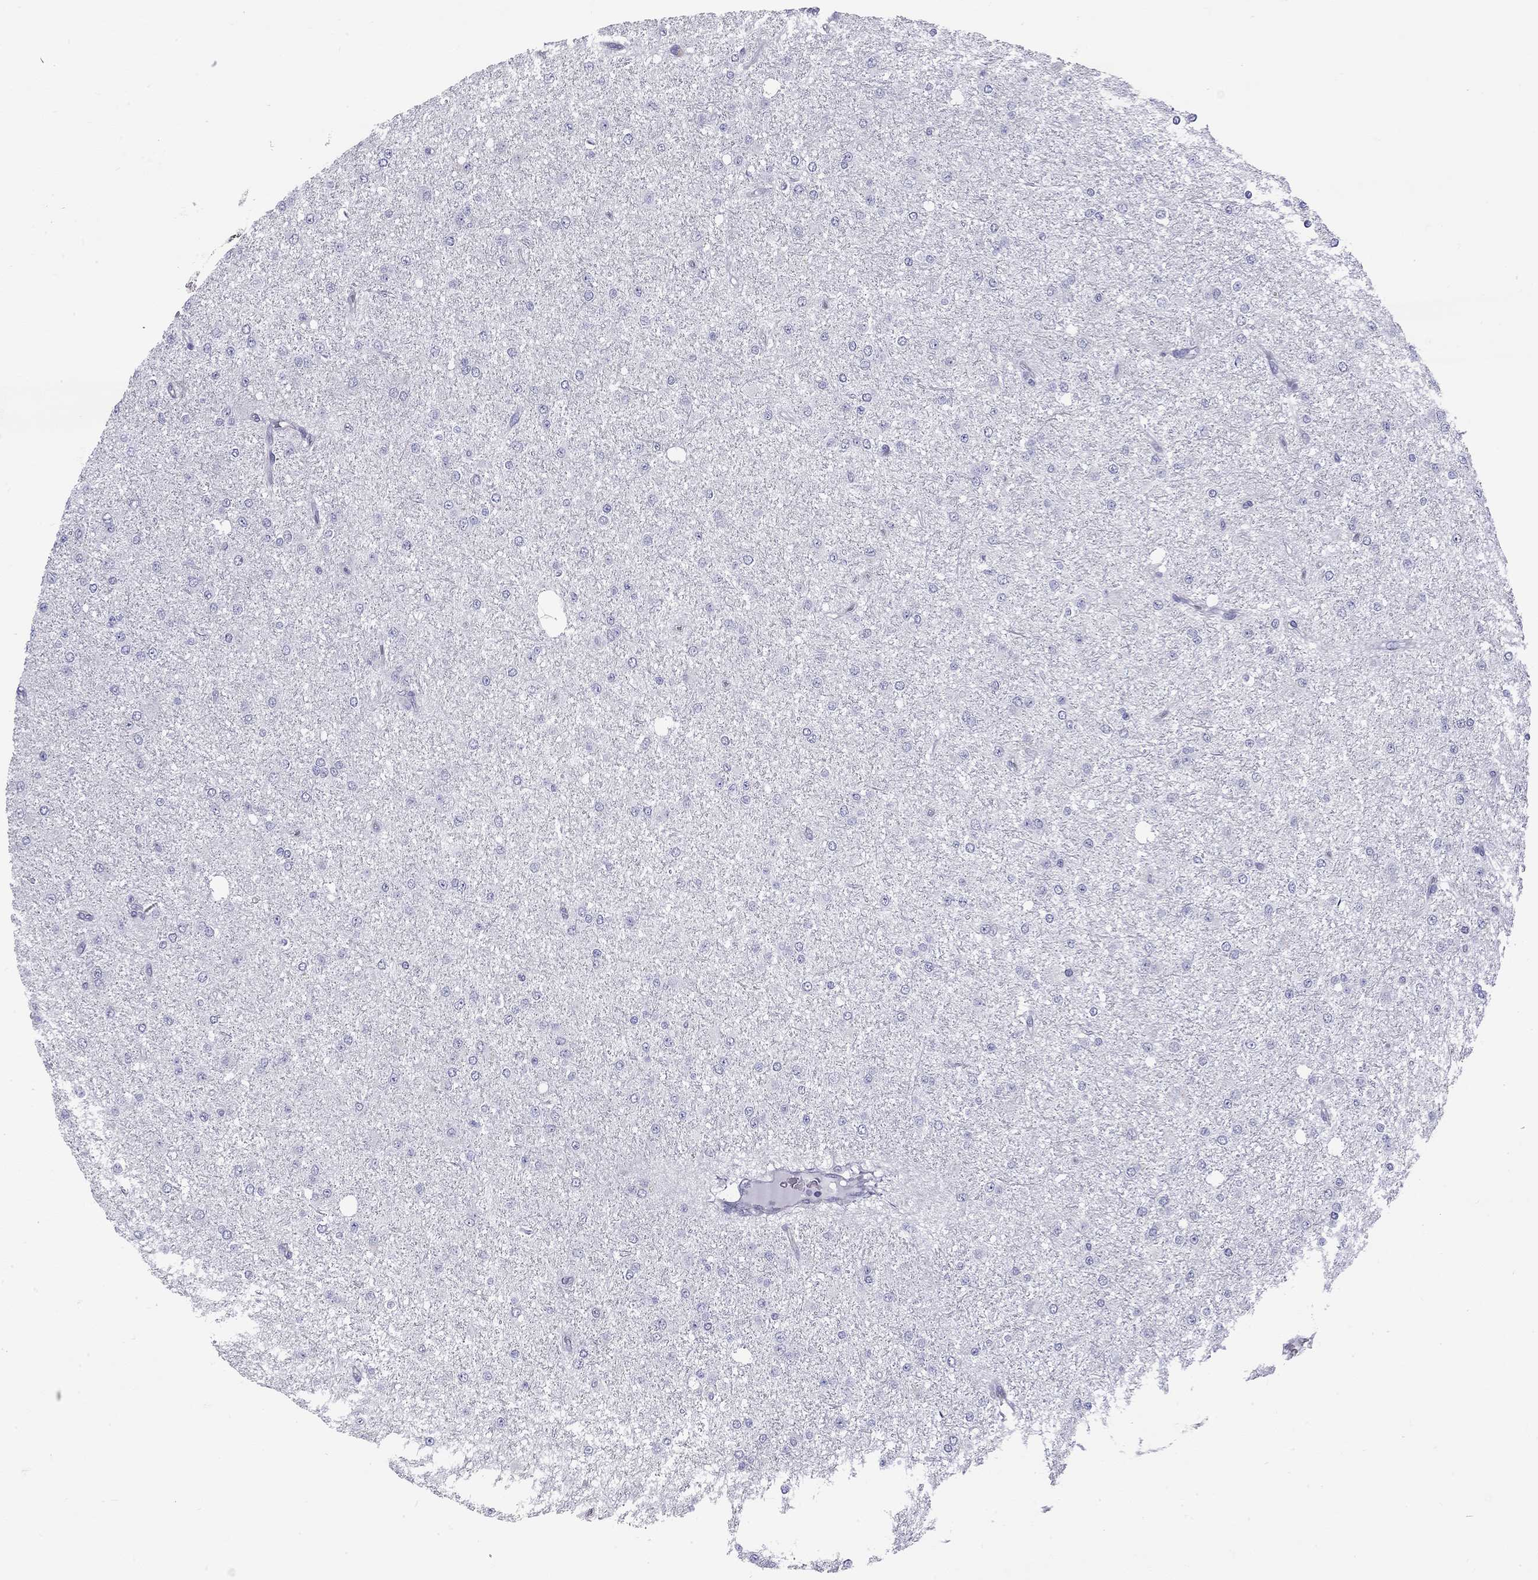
{"staining": {"intensity": "negative", "quantity": "none", "location": "none"}, "tissue": "glioma", "cell_type": "Tumor cells", "image_type": "cancer", "snomed": [{"axis": "morphology", "description": "Glioma, malignant, Low grade"}, {"axis": "topography", "description": "Brain"}], "caption": "IHC photomicrograph of human low-grade glioma (malignant) stained for a protein (brown), which displays no positivity in tumor cells. (Brightfield microscopy of DAB (3,3'-diaminobenzidine) immunohistochemistry at high magnification).", "gene": "TDRD6", "patient": {"sex": "male", "age": 27}}